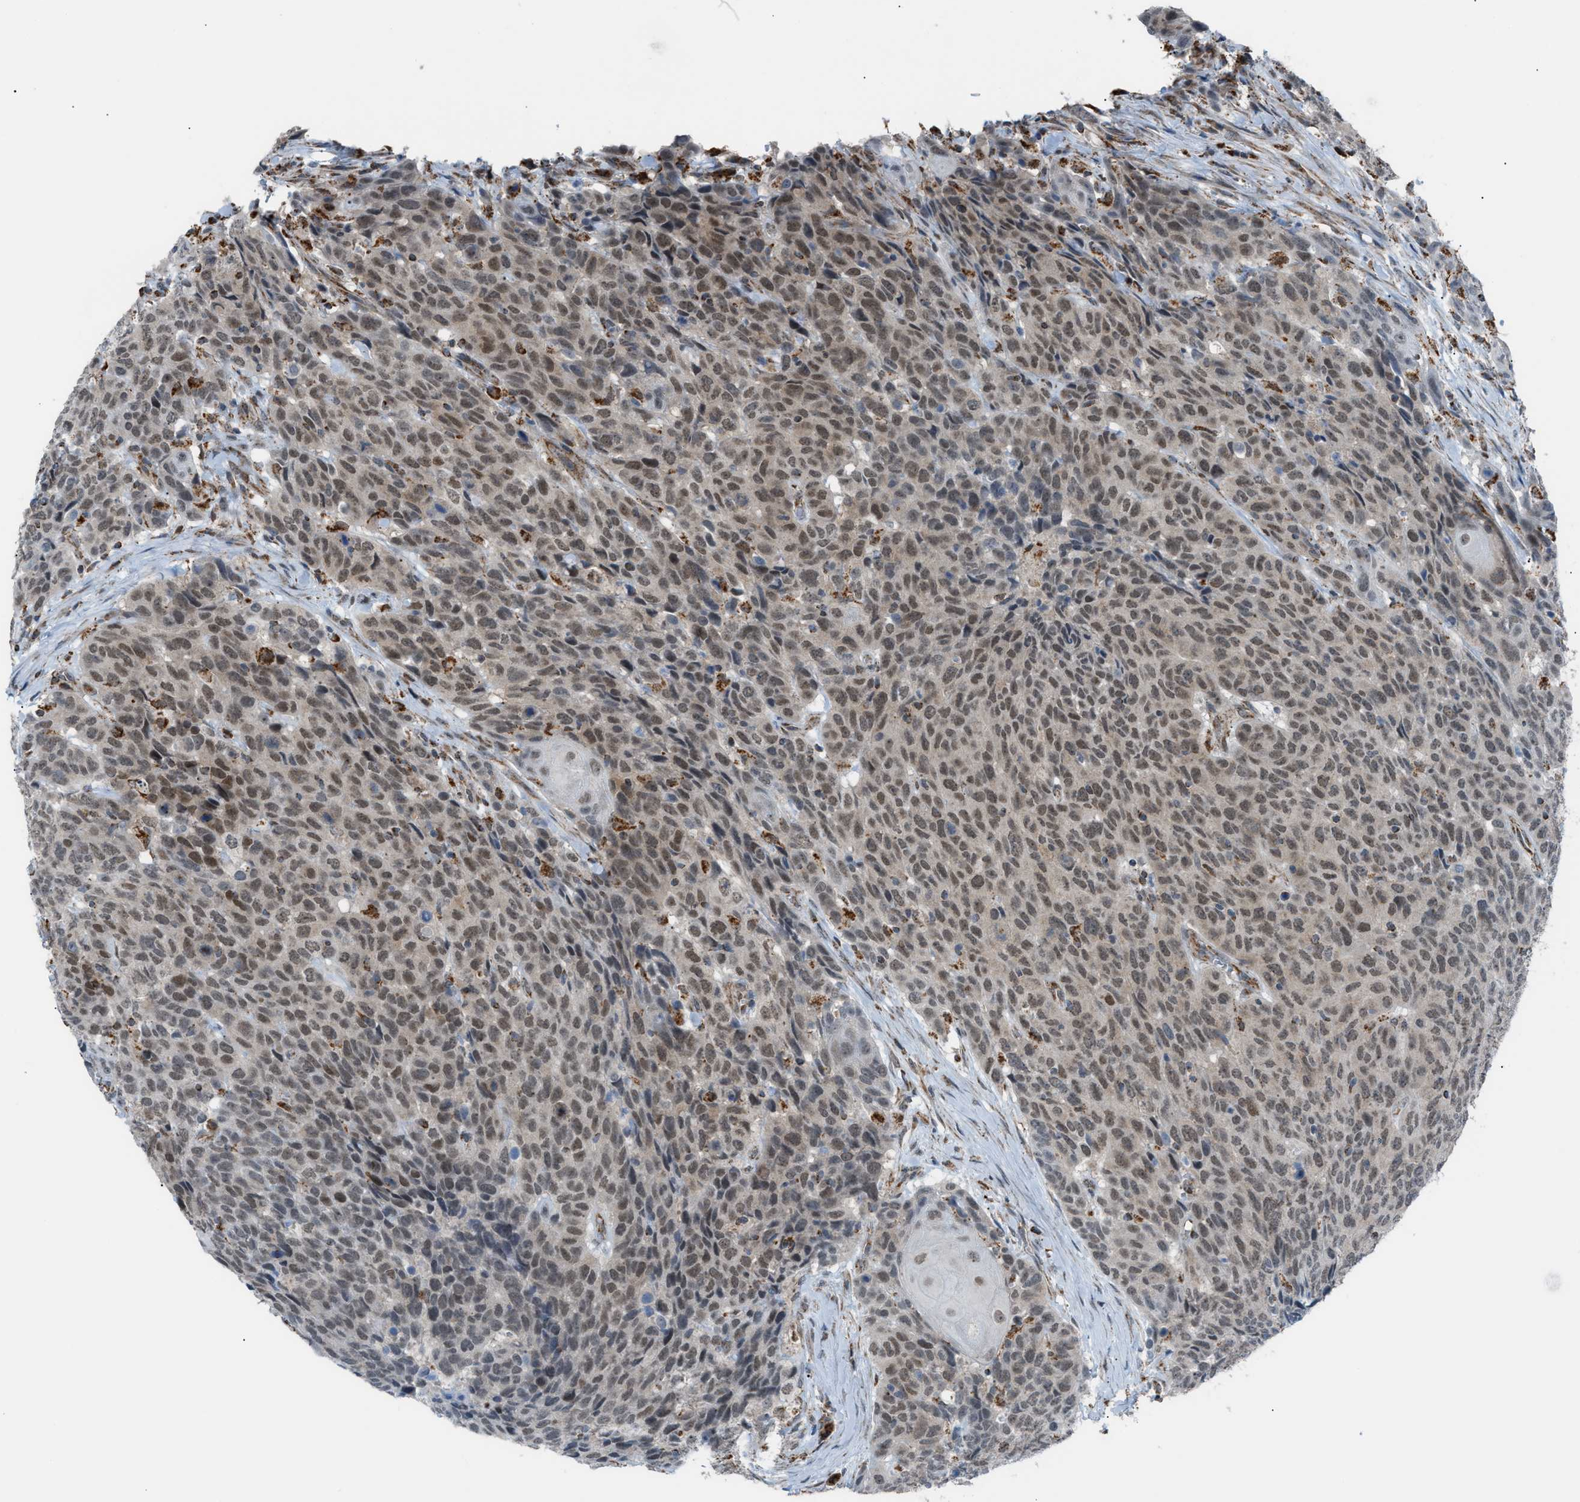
{"staining": {"intensity": "moderate", "quantity": ">75%", "location": "nuclear"}, "tissue": "head and neck cancer", "cell_type": "Tumor cells", "image_type": "cancer", "snomed": [{"axis": "morphology", "description": "Squamous cell carcinoma, NOS"}, {"axis": "topography", "description": "Head-Neck"}], "caption": "Immunohistochemical staining of human head and neck squamous cell carcinoma displays medium levels of moderate nuclear positivity in about >75% of tumor cells.", "gene": "SRM", "patient": {"sex": "male", "age": 66}}